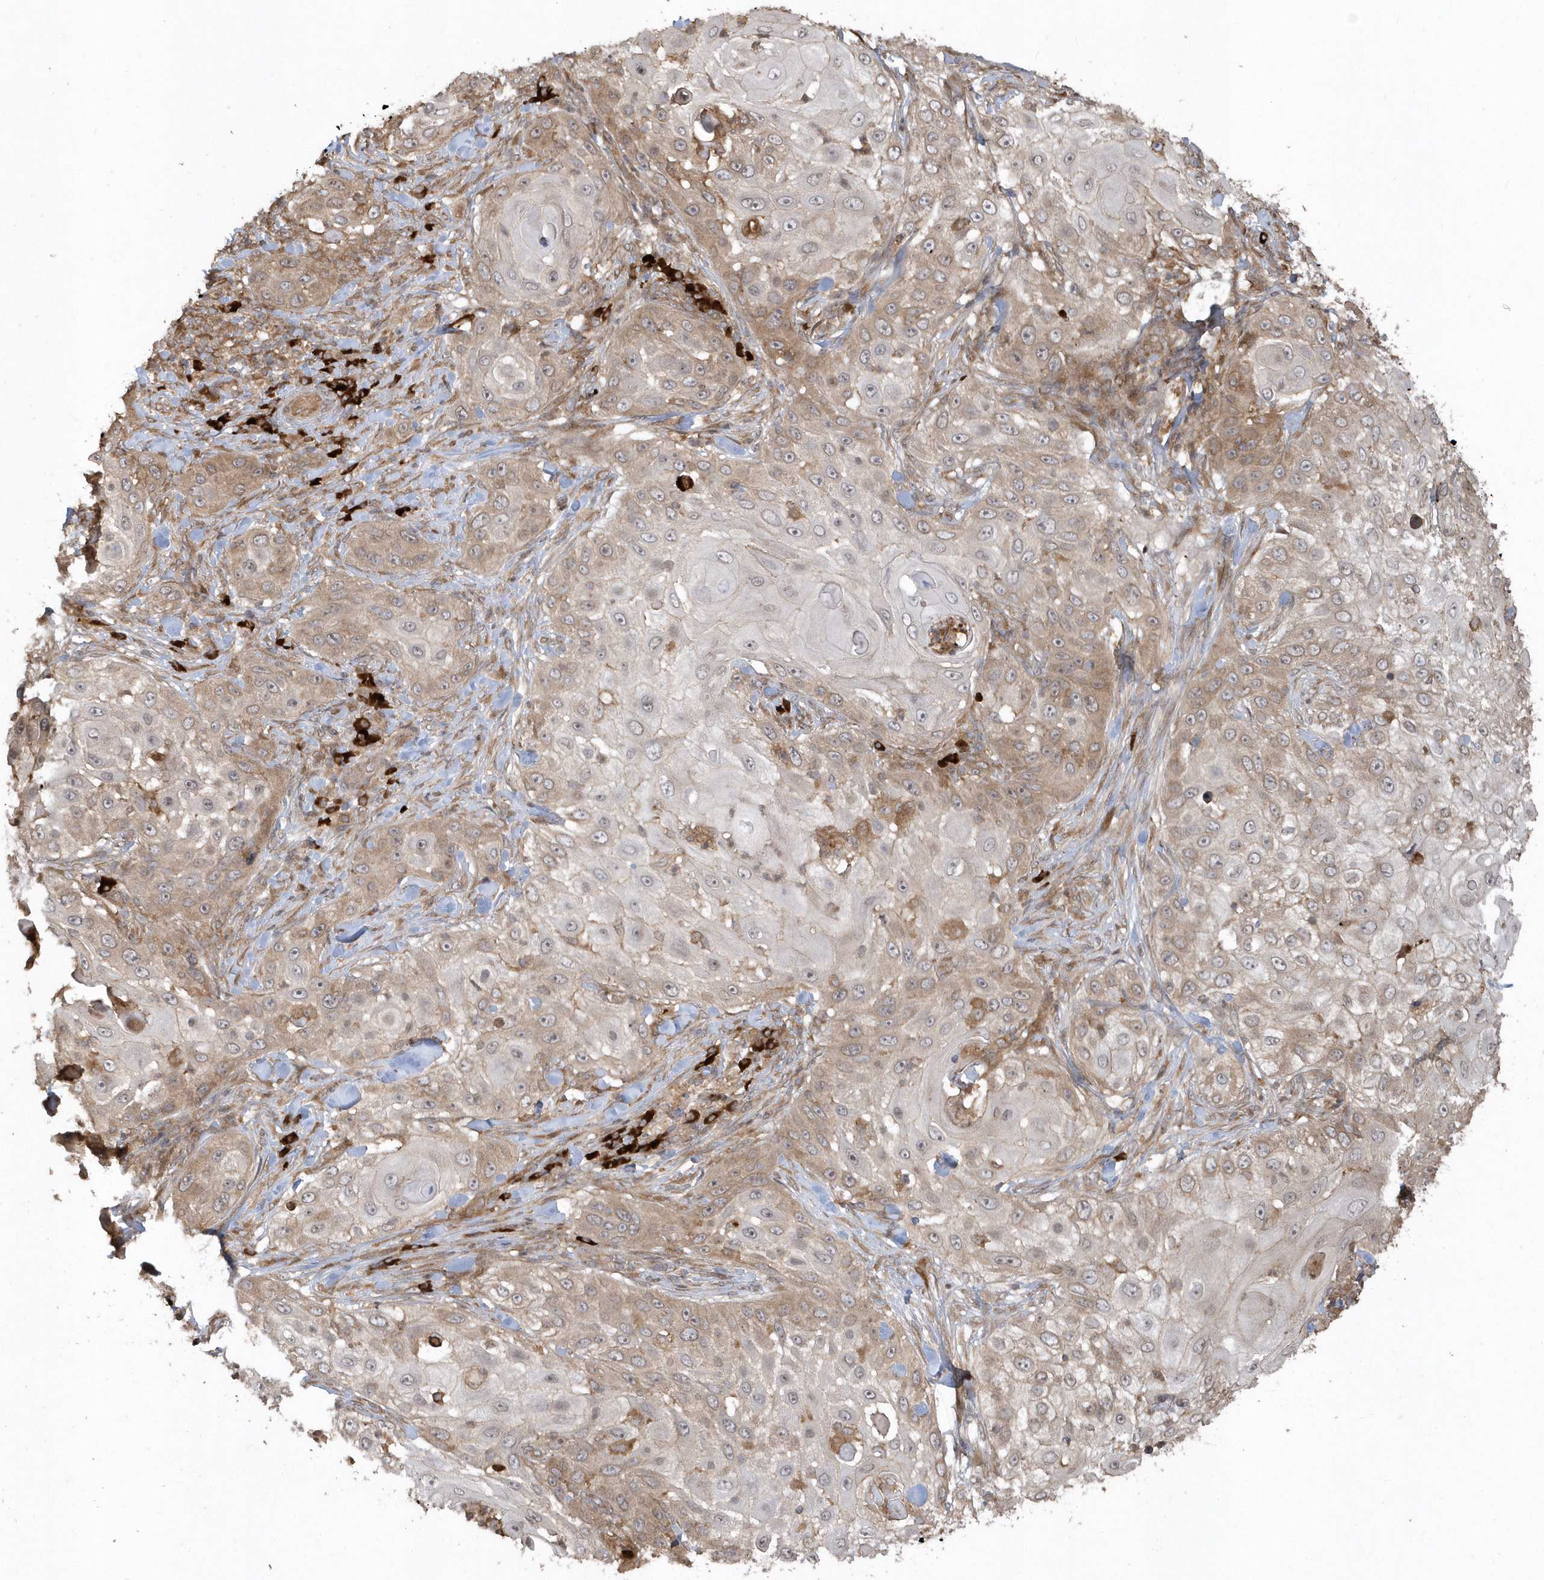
{"staining": {"intensity": "weak", "quantity": "25%-75%", "location": "cytoplasmic/membranous"}, "tissue": "skin cancer", "cell_type": "Tumor cells", "image_type": "cancer", "snomed": [{"axis": "morphology", "description": "Squamous cell carcinoma, NOS"}, {"axis": "topography", "description": "Skin"}], "caption": "A brown stain highlights weak cytoplasmic/membranous staining of a protein in human skin squamous cell carcinoma tumor cells. The protein is stained brown, and the nuclei are stained in blue (DAB (3,3'-diaminobenzidine) IHC with brightfield microscopy, high magnification).", "gene": "HERPUD1", "patient": {"sex": "female", "age": 44}}